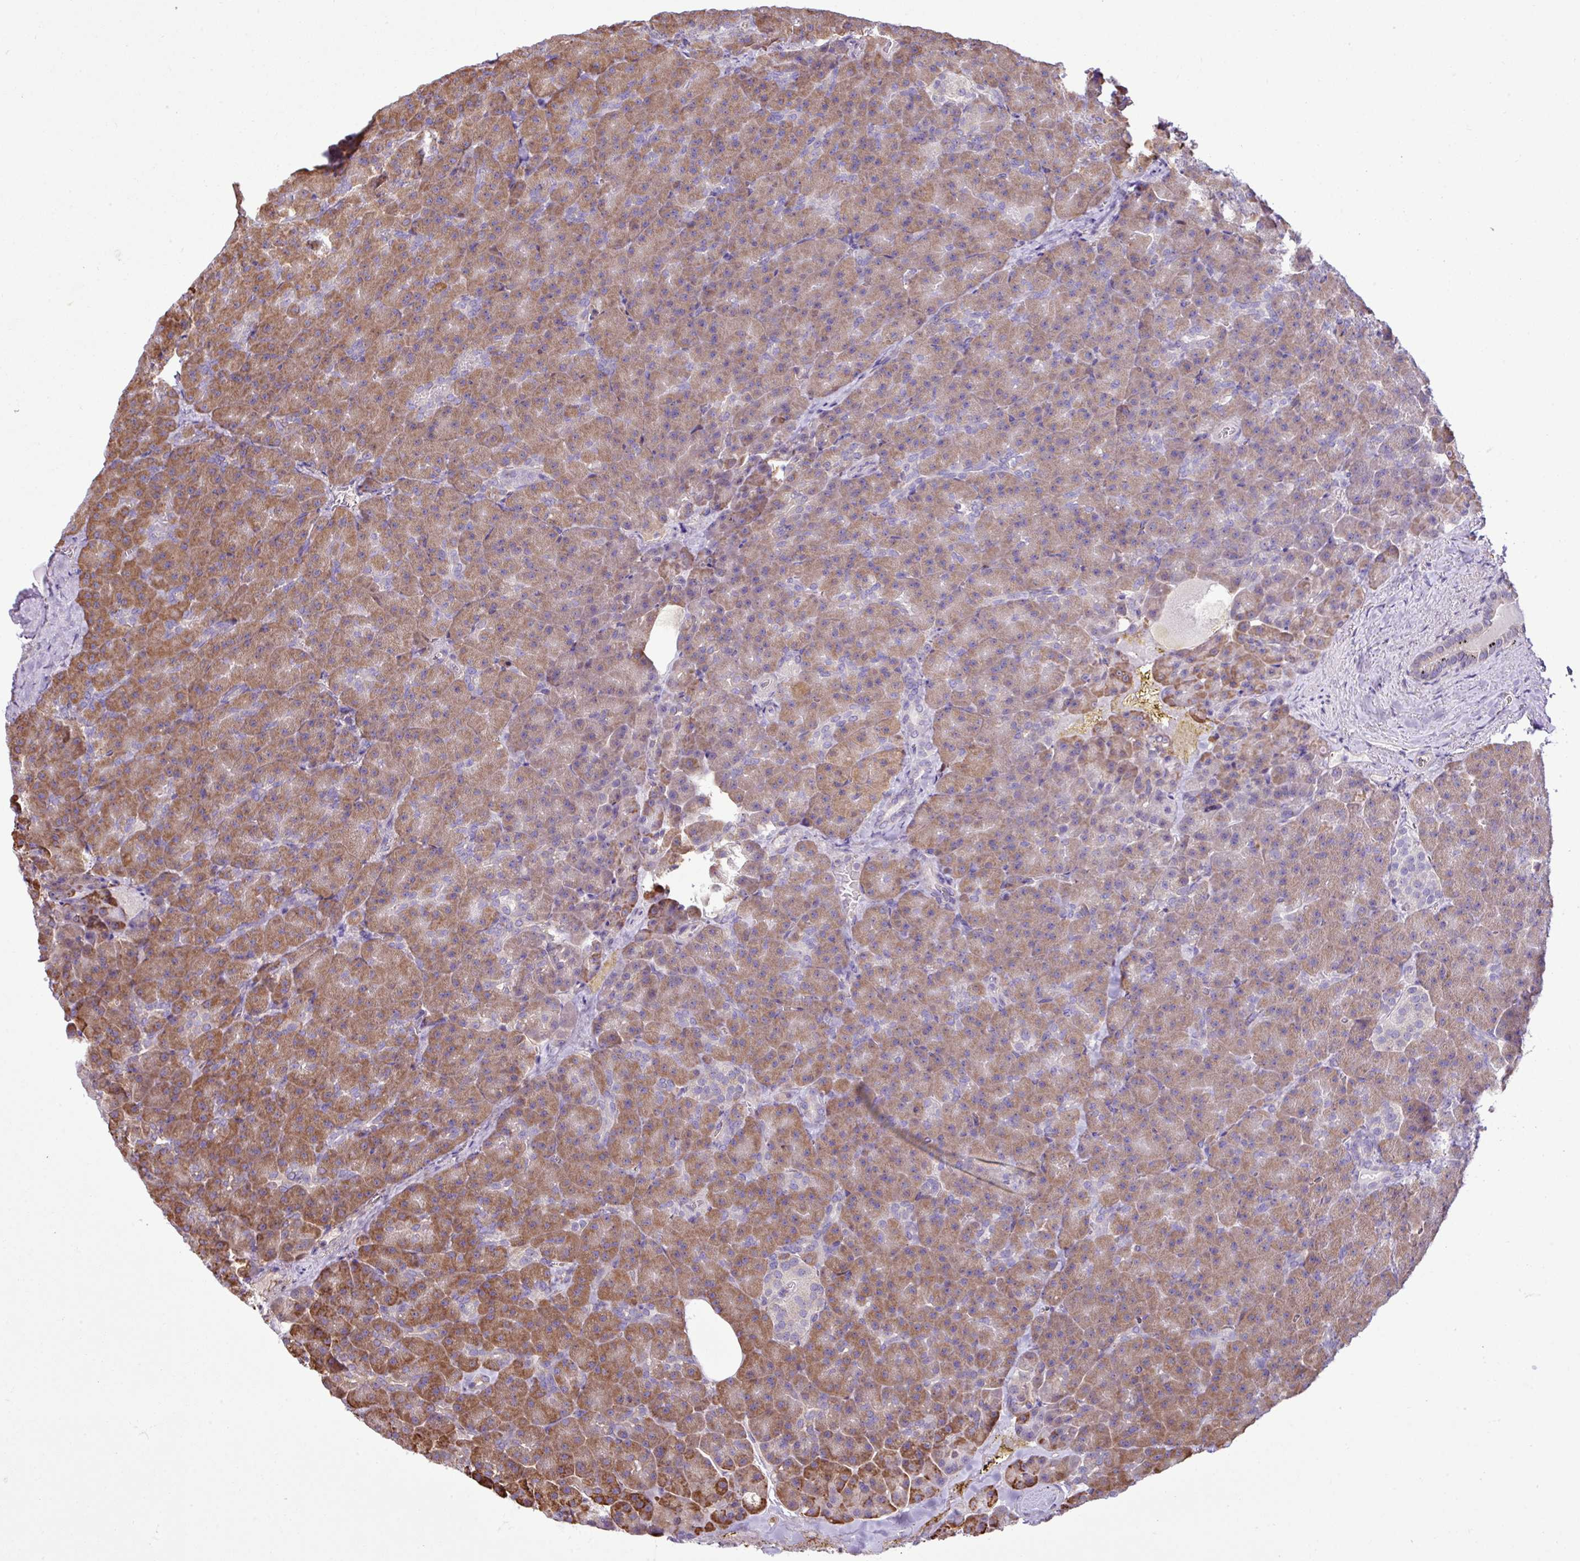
{"staining": {"intensity": "moderate", "quantity": ">75%", "location": "cytoplasmic/membranous"}, "tissue": "pancreas", "cell_type": "Exocrine glandular cells", "image_type": "normal", "snomed": [{"axis": "morphology", "description": "Normal tissue, NOS"}, {"axis": "topography", "description": "Pancreas"}], "caption": "IHC staining of benign pancreas, which reveals medium levels of moderate cytoplasmic/membranous staining in approximately >75% of exocrine glandular cells indicating moderate cytoplasmic/membranous protein positivity. The staining was performed using DAB (brown) for protein detection and nuclei were counterstained in hematoxylin (blue).", "gene": "ZSCAN5A", "patient": {"sex": "female", "age": 74}}